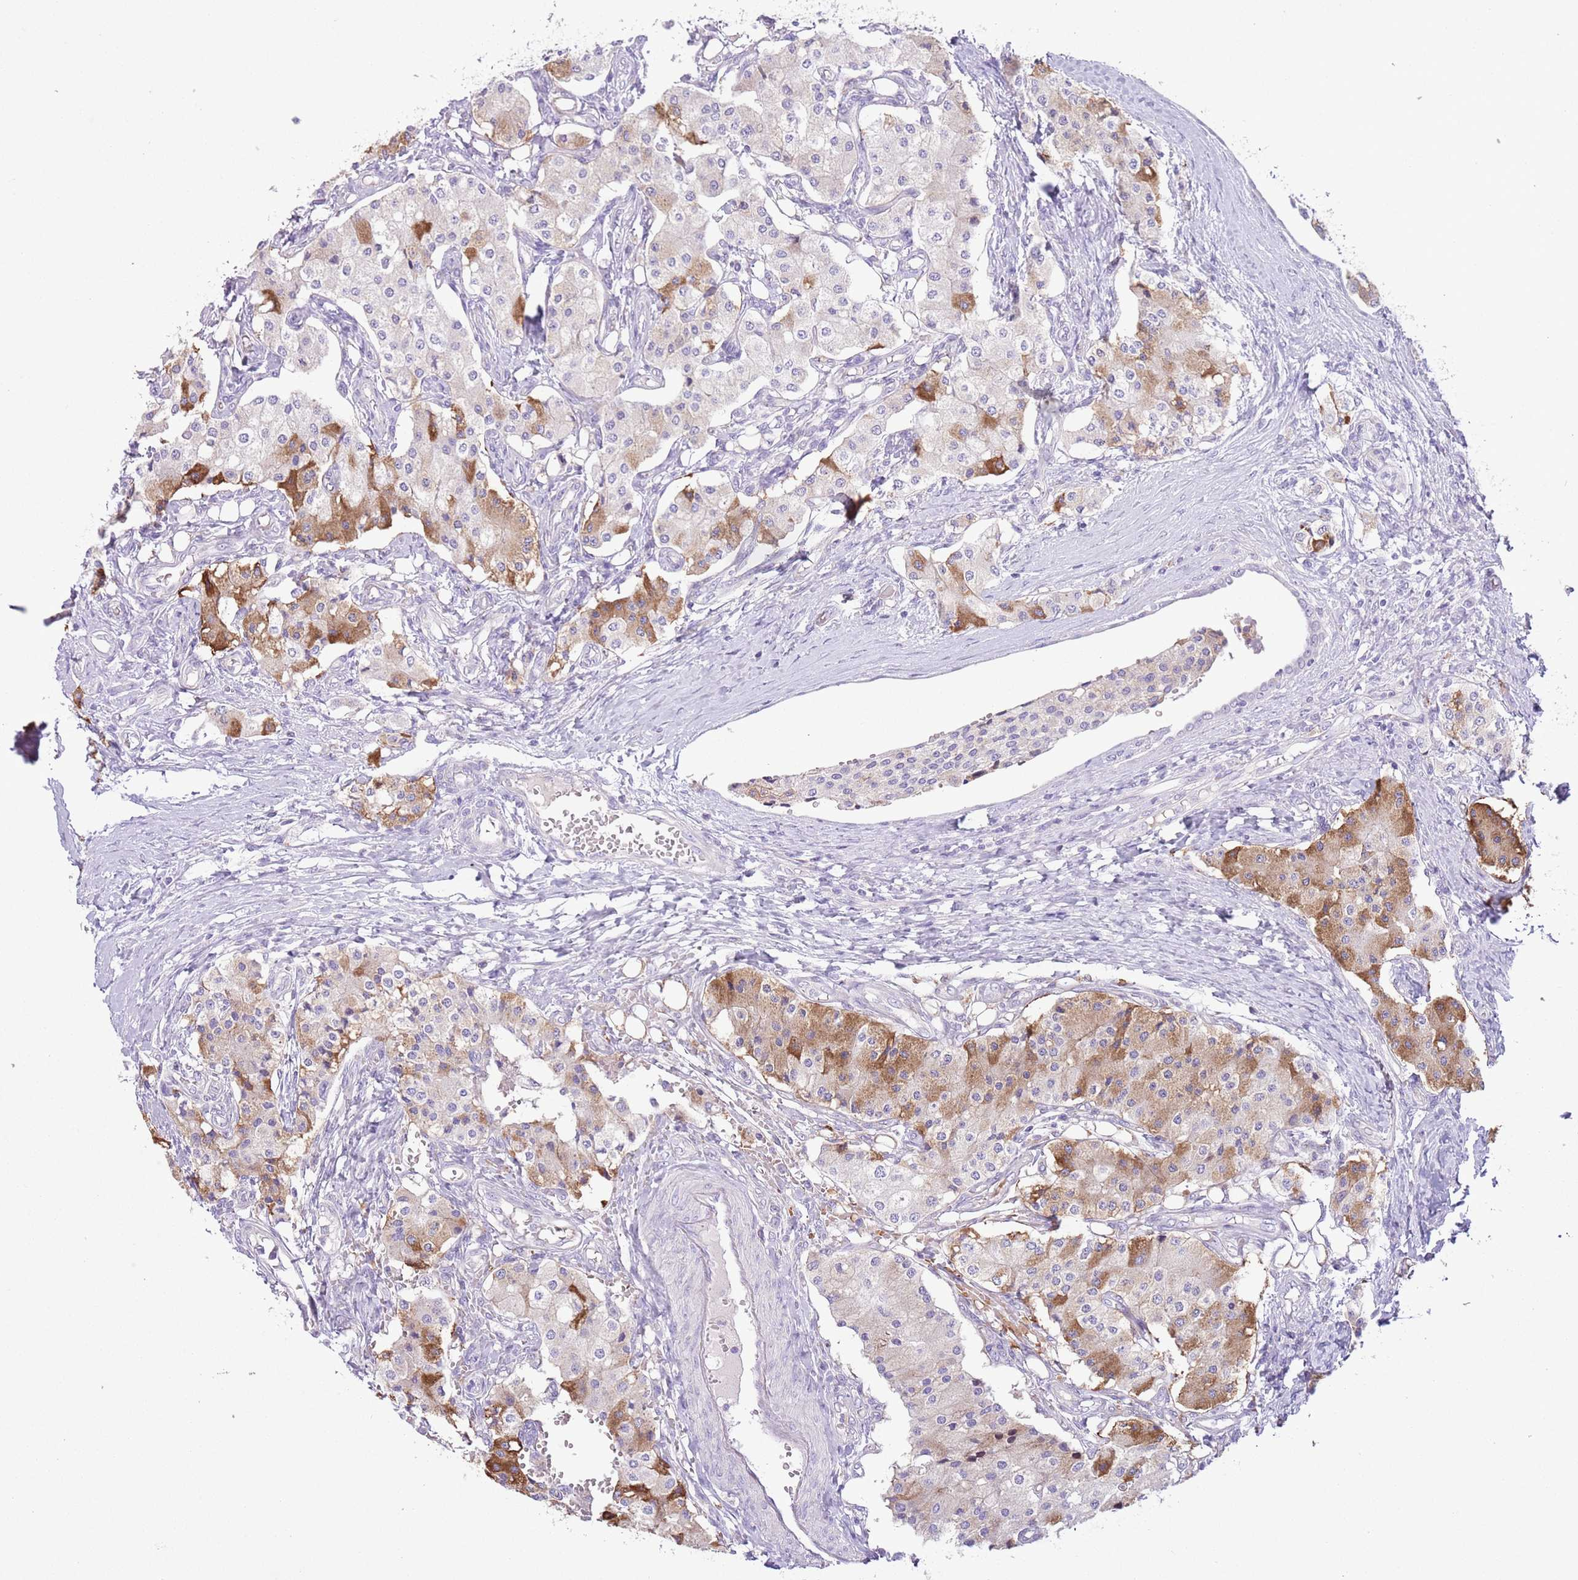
{"staining": {"intensity": "moderate", "quantity": "25%-75%", "location": "cytoplasmic/membranous"}, "tissue": "carcinoid", "cell_type": "Tumor cells", "image_type": "cancer", "snomed": [{"axis": "morphology", "description": "Carcinoid, malignant, NOS"}, {"axis": "topography", "description": "Colon"}], "caption": "An IHC photomicrograph of tumor tissue is shown. Protein staining in brown shows moderate cytoplasmic/membranous positivity in carcinoid (malignant) within tumor cells. Immunohistochemistry stains the protein in brown and the nuclei are stained blue.", "gene": "ZNF697", "patient": {"sex": "female", "age": 52}}